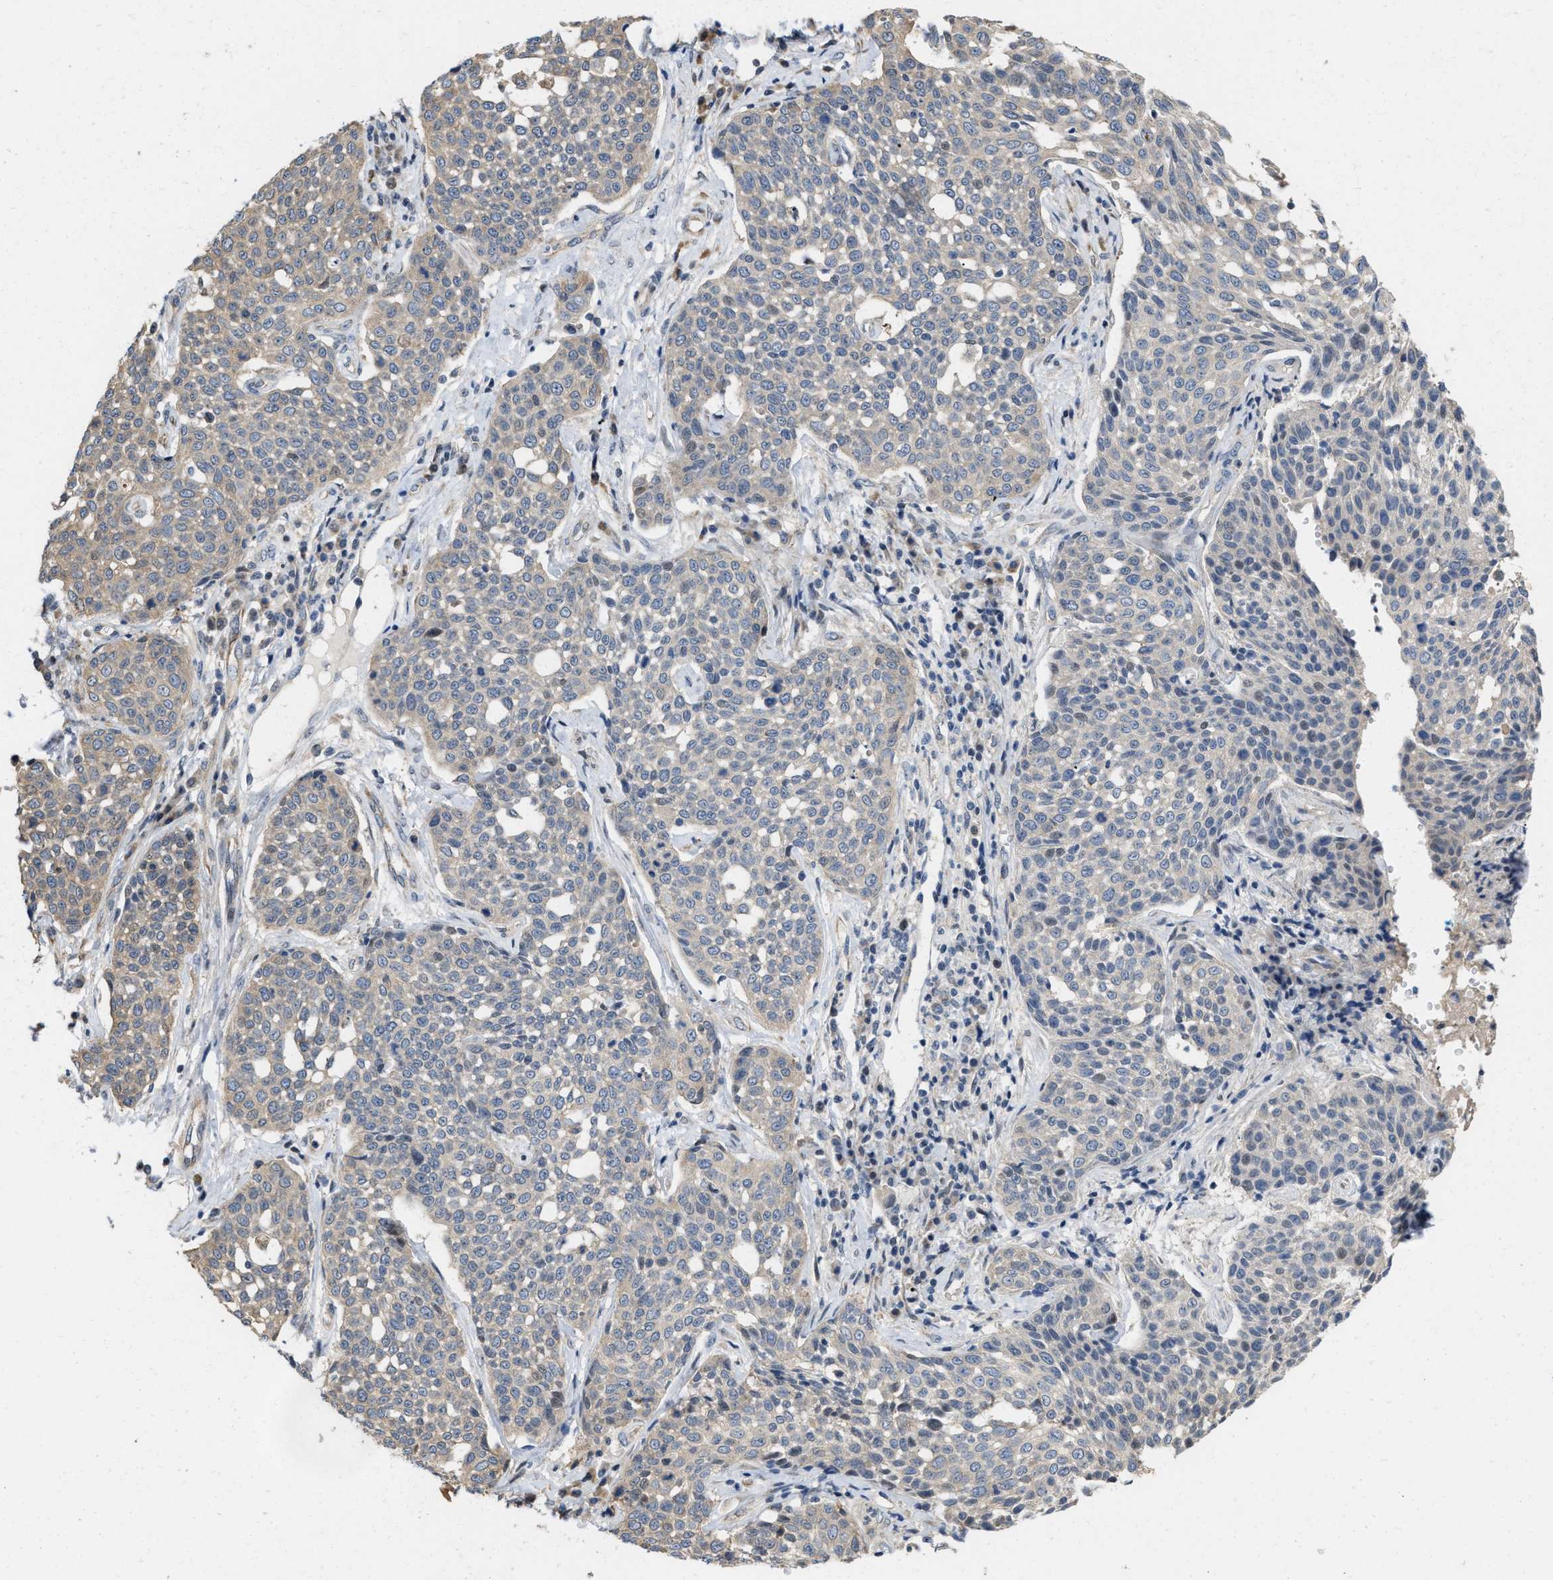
{"staining": {"intensity": "weak", "quantity": "25%-75%", "location": "cytoplasmic/membranous"}, "tissue": "cervical cancer", "cell_type": "Tumor cells", "image_type": "cancer", "snomed": [{"axis": "morphology", "description": "Squamous cell carcinoma, NOS"}, {"axis": "topography", "description": "Cervix"}], "caption": "Approximately 25%-75% of tumor cells in human cervical squamous cell carcinoma reveal weak cytoplasmic/membranous protein expression as visualized by brown immunohistochemical staining.", "gene": "CSNK1A1", "patient": {"sex": "female", "age": 34}}